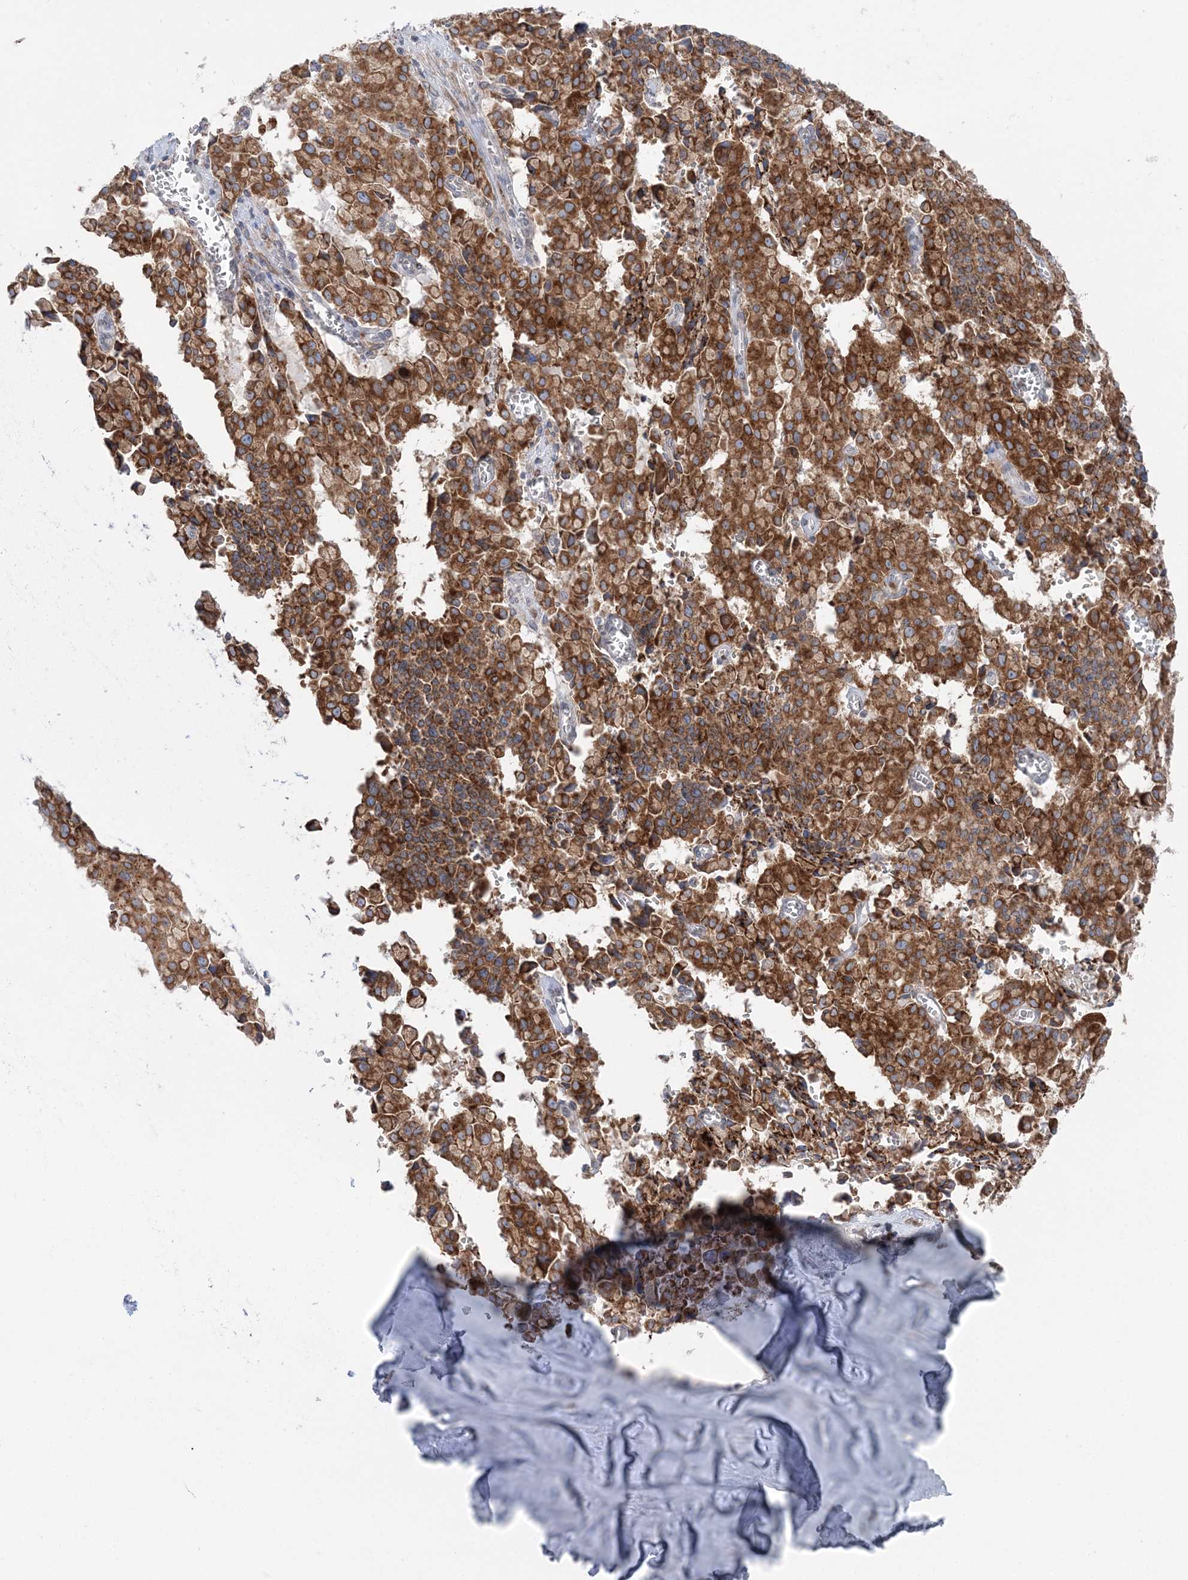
{"staining": {"intensity": "strong", "quantity": ">75%", "location": "cytoplasmic/membranous"}, "tissue": "pancreatic cancer", "cell_type": "Tumor cells", "image_type": "cancer", "snomed": [{"axis": "morphology", "description": "Adenocarcinoma, NOS"}, {"axis": "topography", "description": "Pancreas"}], "caption": "Protein staining reveals strong cytoplasmic/membranous staining in about >75% of tumor cells in adenocarcinoma (pancreatic).", "gene": "TMED10", "patient": {"sex": "male", "age": 65}}